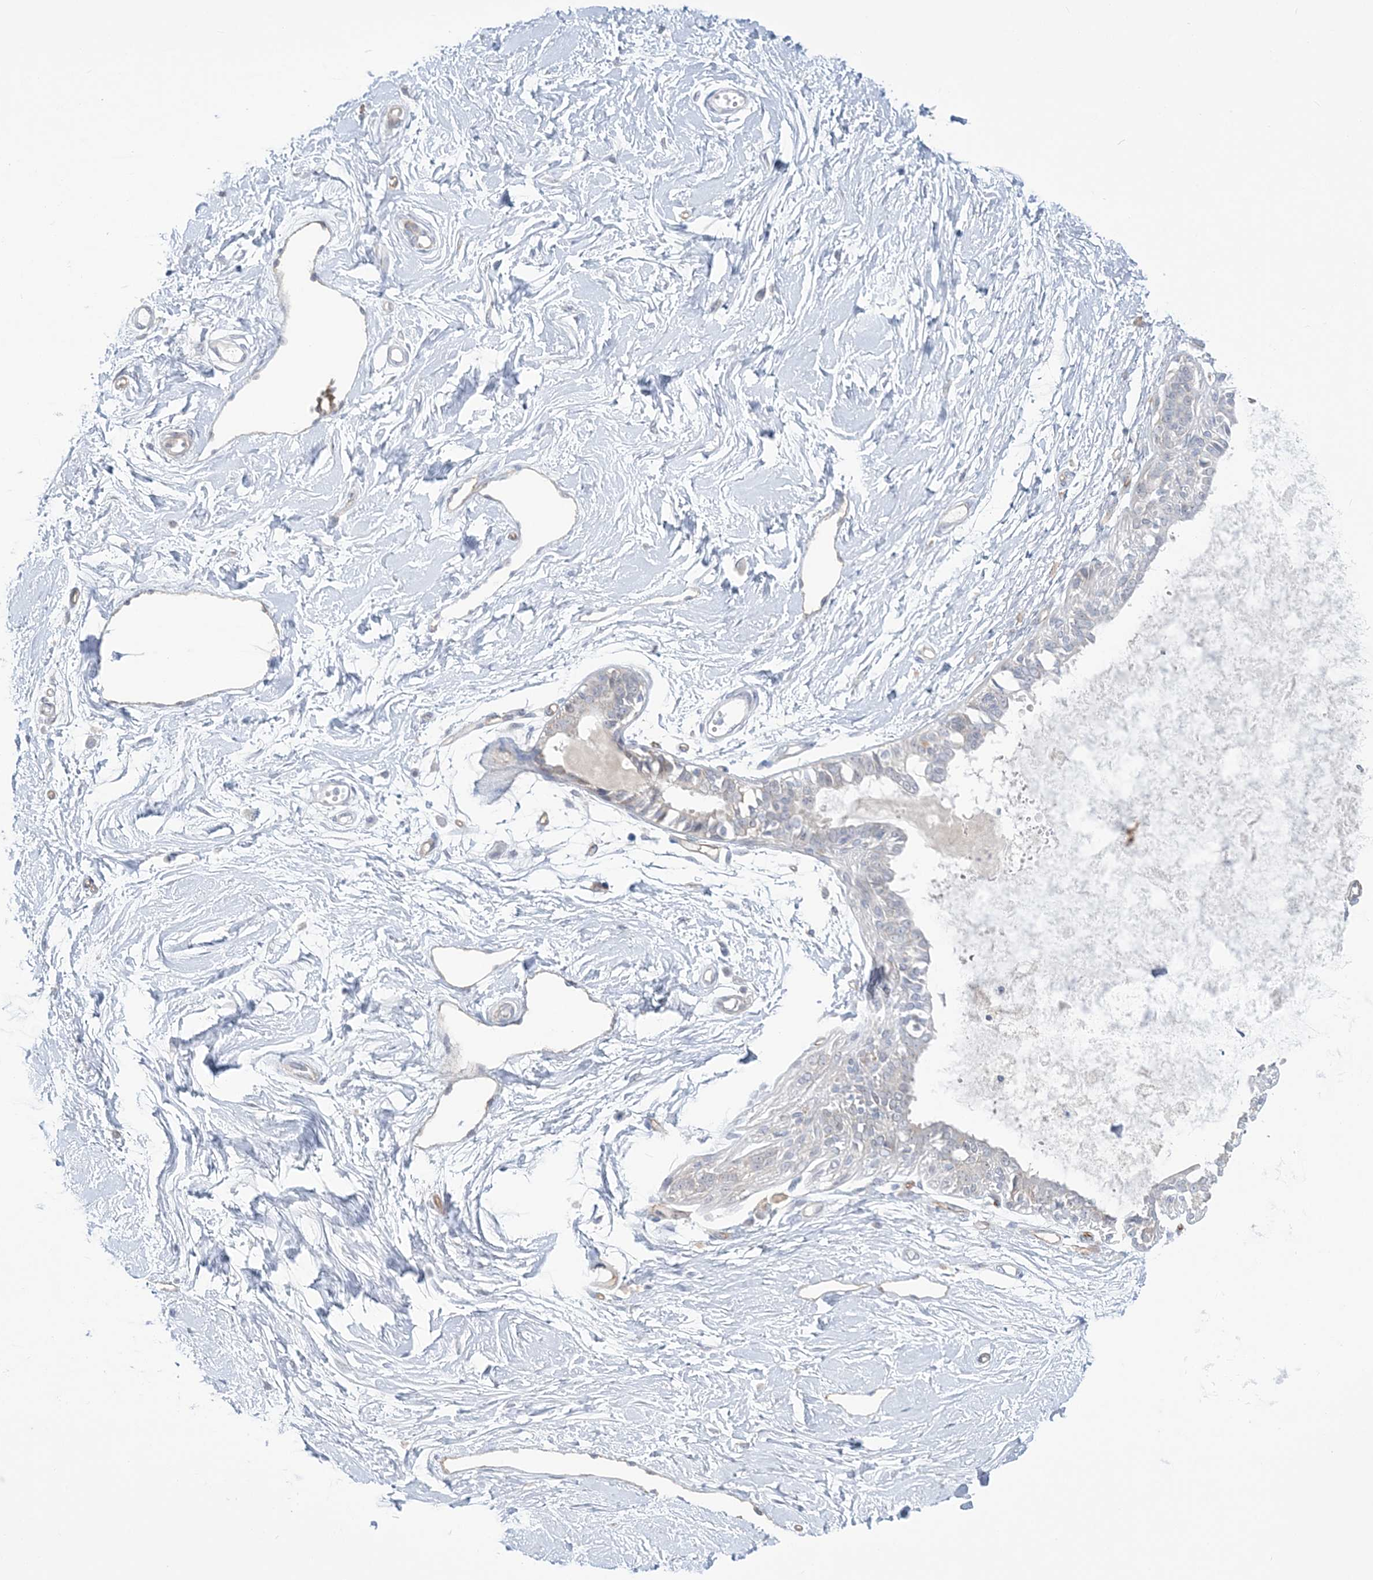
{"staining": {"intensity": "negative", "quantity": "none", "location": "none"}, "tissue": "breast", "cell_type": "Adipocytes", "image_type": "normal", "snomed": [{"axis": "morphology", "description": "Normal tissue, NOS"}, {"axis": "topography", "description": "Breast"}], "caption": "This is an immunohistochemistry image of normal breast. There is no positivity in adipocytes.", "gene": "FARSB", "patient": {"sex": "female", "age": 45}}